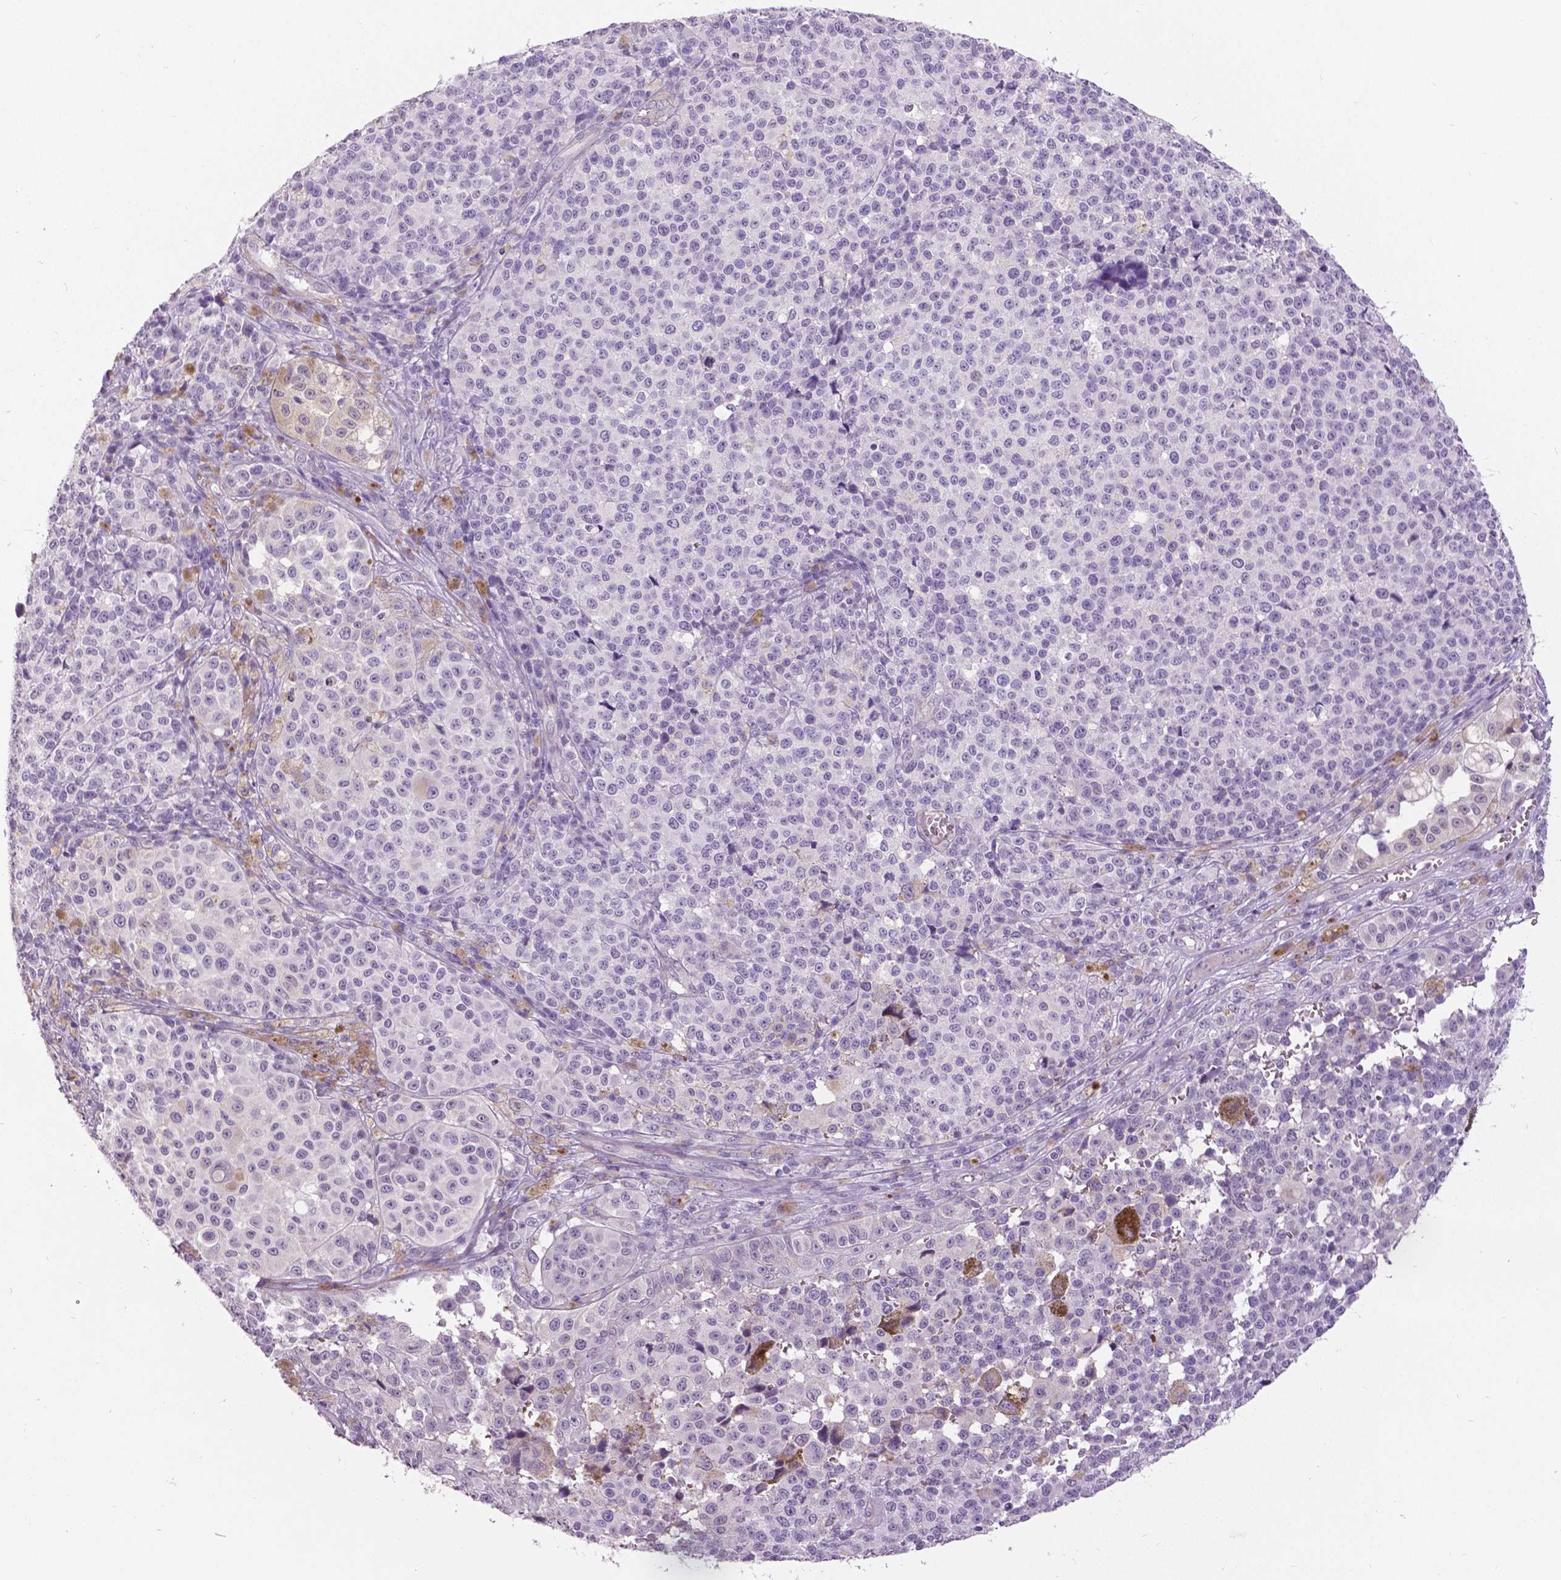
{"staining": {"intensity": "negative", "quantity": "none", "location": "none"}, "tissue": "melanoma", "cell_type": "Tumor cells", "image_type": "cancer", "snomed": [{"axis": "morphology", "description": "Malignant melanoma, NOS"}, {"axis": "topography", "description": "Skin"}], "caption": "Immunohistochemistry image of neoplastic tissue: human melanoma stained with DAB shows no significant protein staining in tumor cells.", "gene": "GRIN2A", "patient": {"sex": "female", "age": 58}}